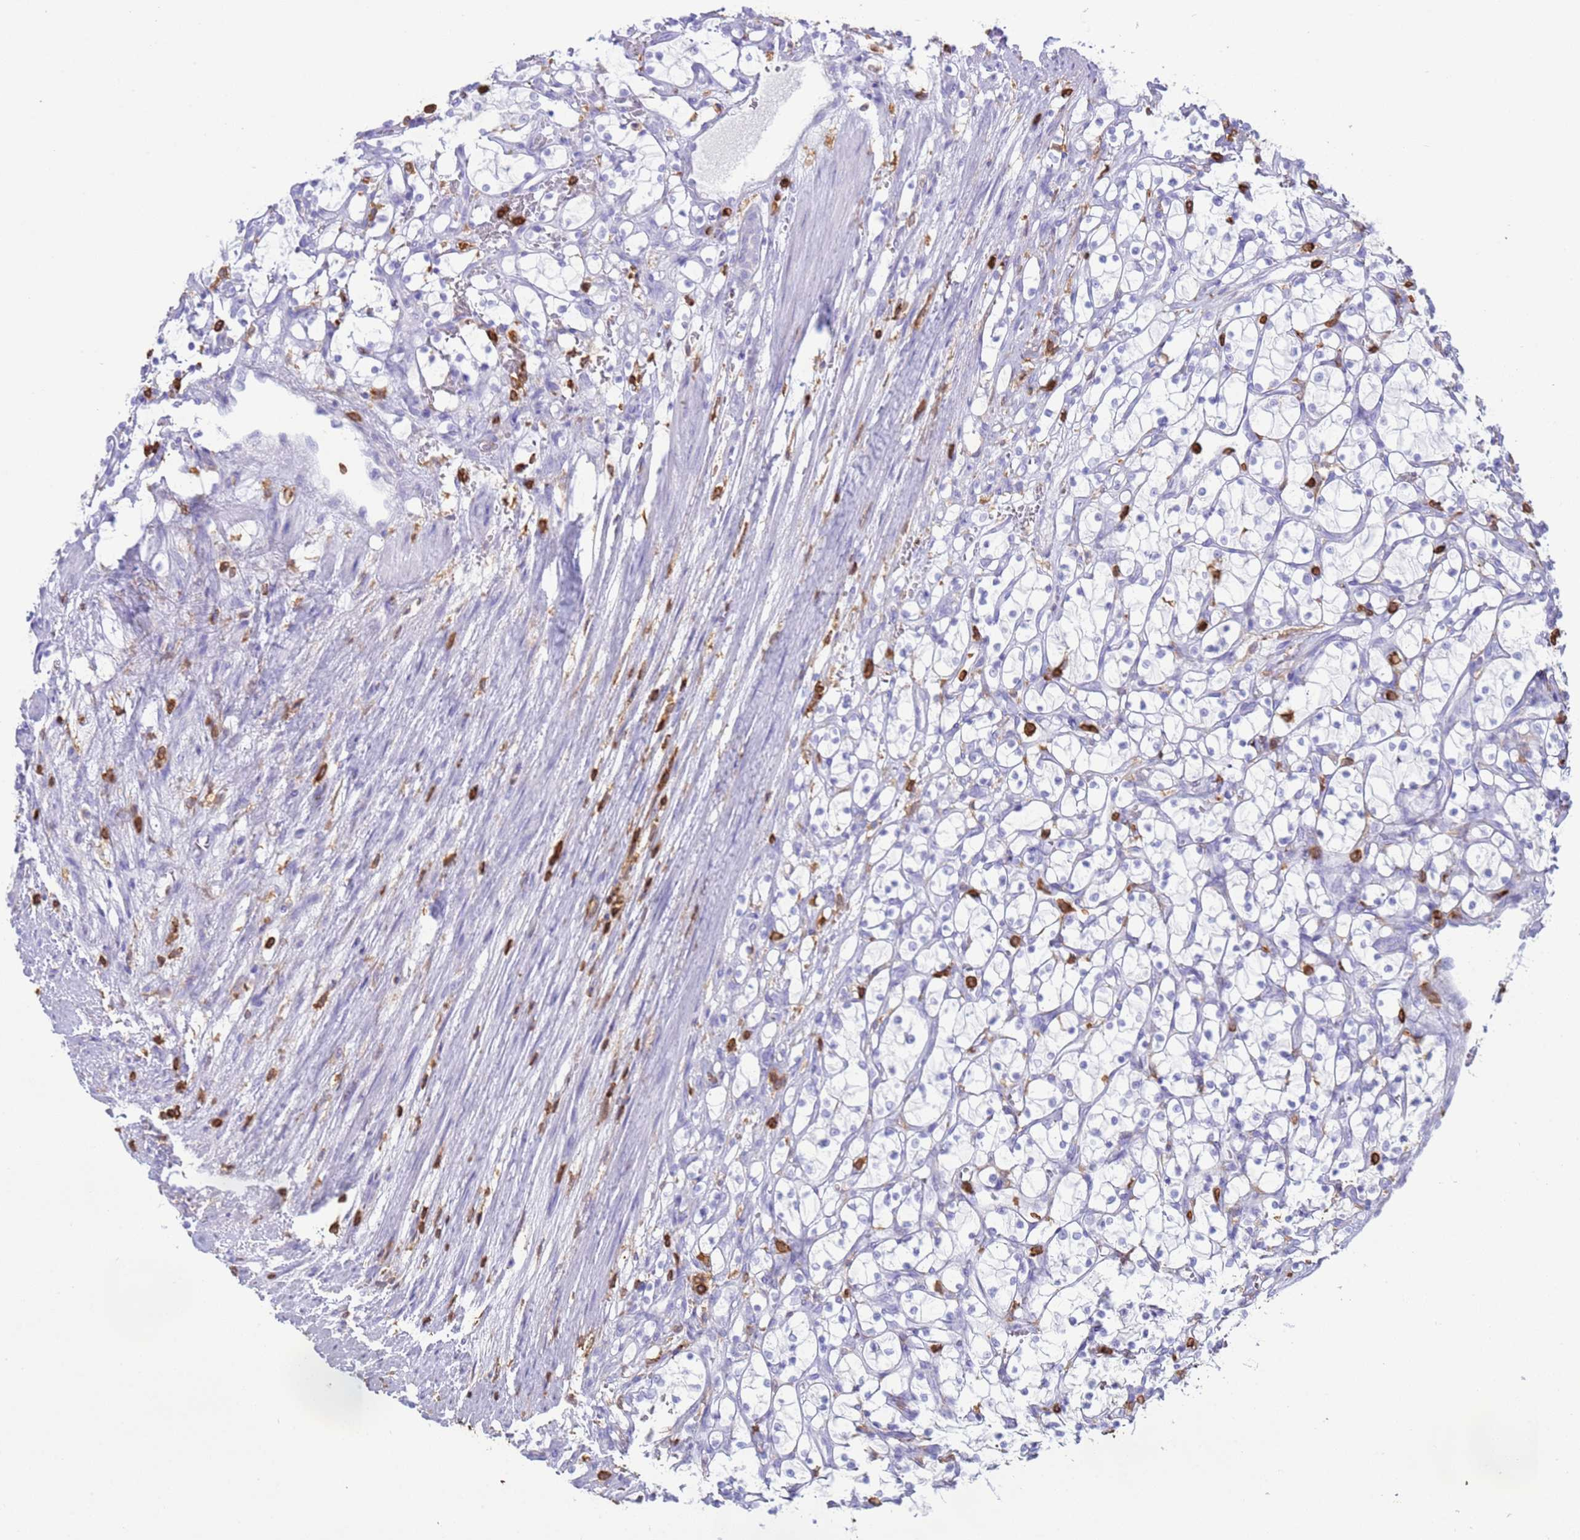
{"staining": {"intensity": "negative", "quantity": "none", "location": "none"}, "tissue": "renal cancer", "cell_type": "Tumor cells", "image_type": "cancer", "snomed": [{"axis": "morphology", "description": "Adenocarcinoma, NOS"}, {"axis": "topography", "description": "Kidney"}], "caption": "Renal adenocarcinoma was stained to show a protein in brown. There is no significant expression in tumor cells.", "gene": "IRF5", "patient": {"sex": "female", "age": 69}}